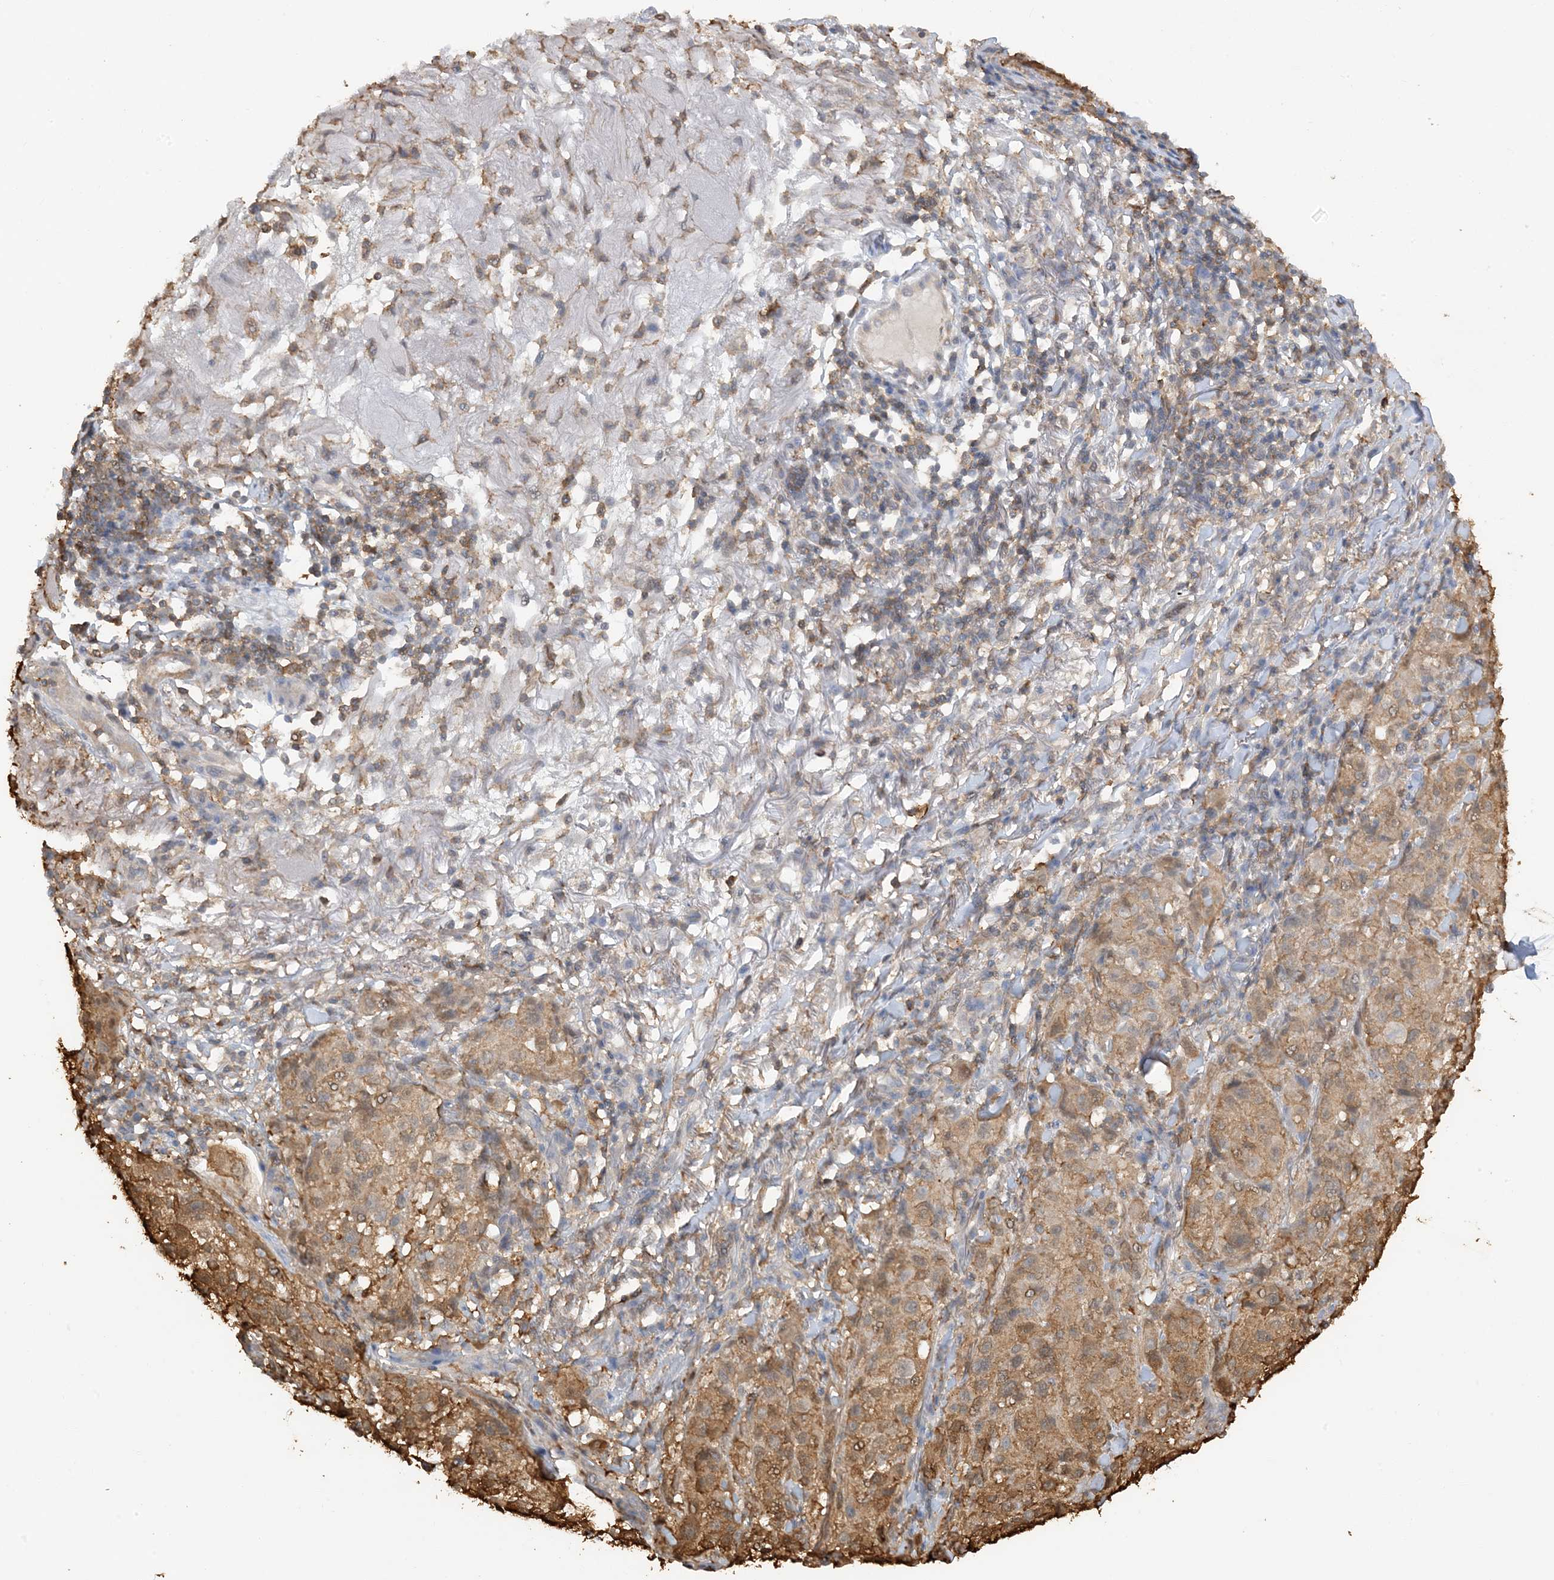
{"staining": {"intensity": "moderate", "quantity": ">75%", "location": "cytoplasmic/membranous"}, "tissue": "melanoma", "cell_type": "Tumor cells", "image_type": "cancer", "snomed": [{"axis": "morphology", "description": "Necrosis, NOS"}, {"axis": "morphology", "description": "Malignant melanoma, NOS"}, {"axis": "topography", "description": "Skin"}], "caption": "A high-resolution image shows immunohistochemistry staining of melanoma, which demonstrates moderate cytoplasmic/membranous expression in about >75% of tumor cells. Nuclei are stained in blue.", "gene": "PHACTR2", "patient": {"sex": "female", "age": 87}}